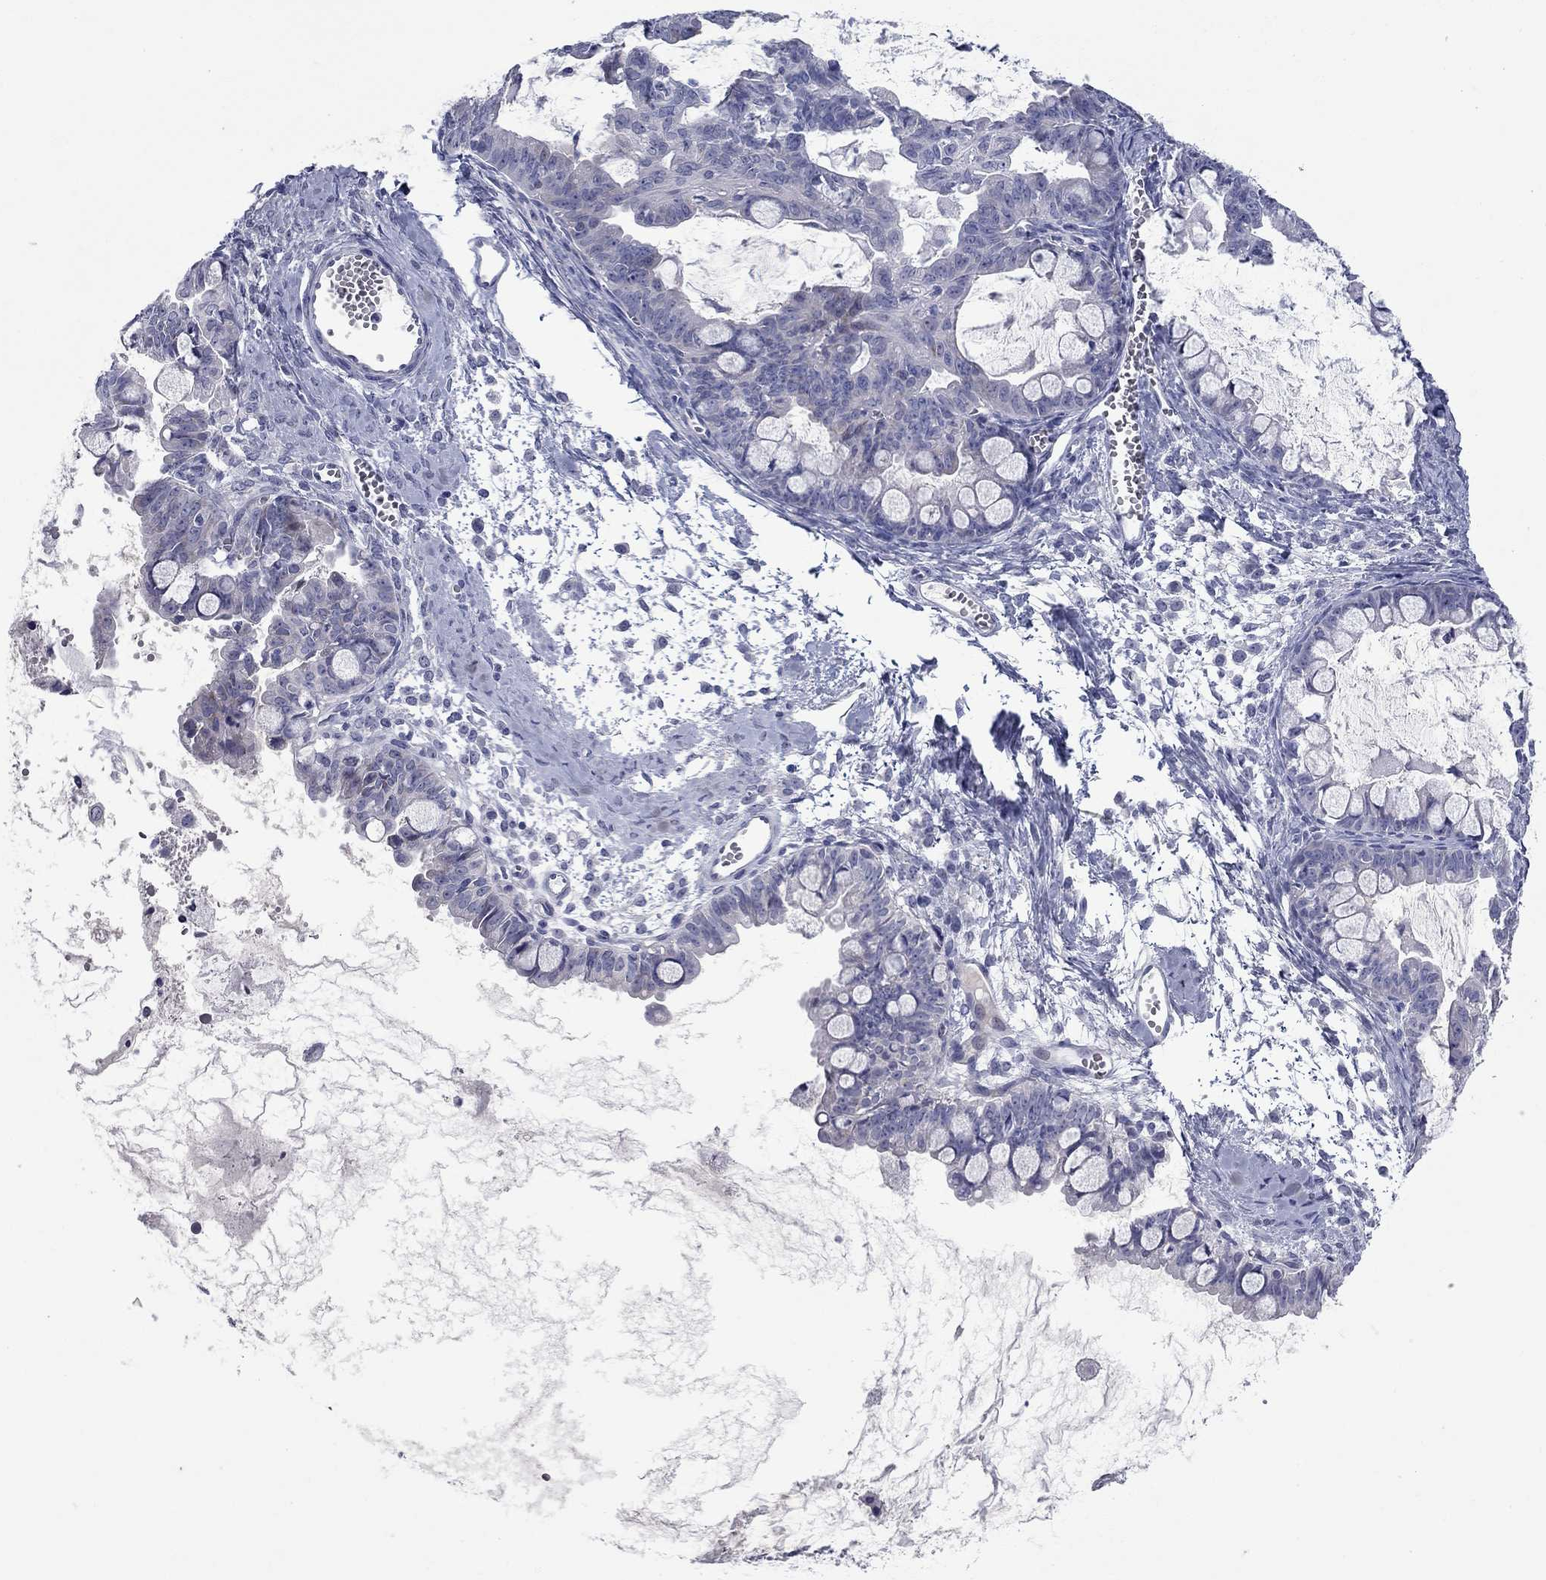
{"staining": {"intensity": "negative", "quantity": "none", "location": "none"}, "tissue": "ovarian cancer", "cell_type": "Tumor cells", "image_type": "cancer", "snomed": [{"axis": "morphology", "description": "Cystadenocarcinoma, mucinous, NOS"}, {"axis": "topography", "description": "Ovary"}], "caption": "A micrograph of ovarian cancer stained for a protein reveals no brown staining in tumor cells.", "gene": "UNC119B", "patient": {"sex": "female", "age": 63}}